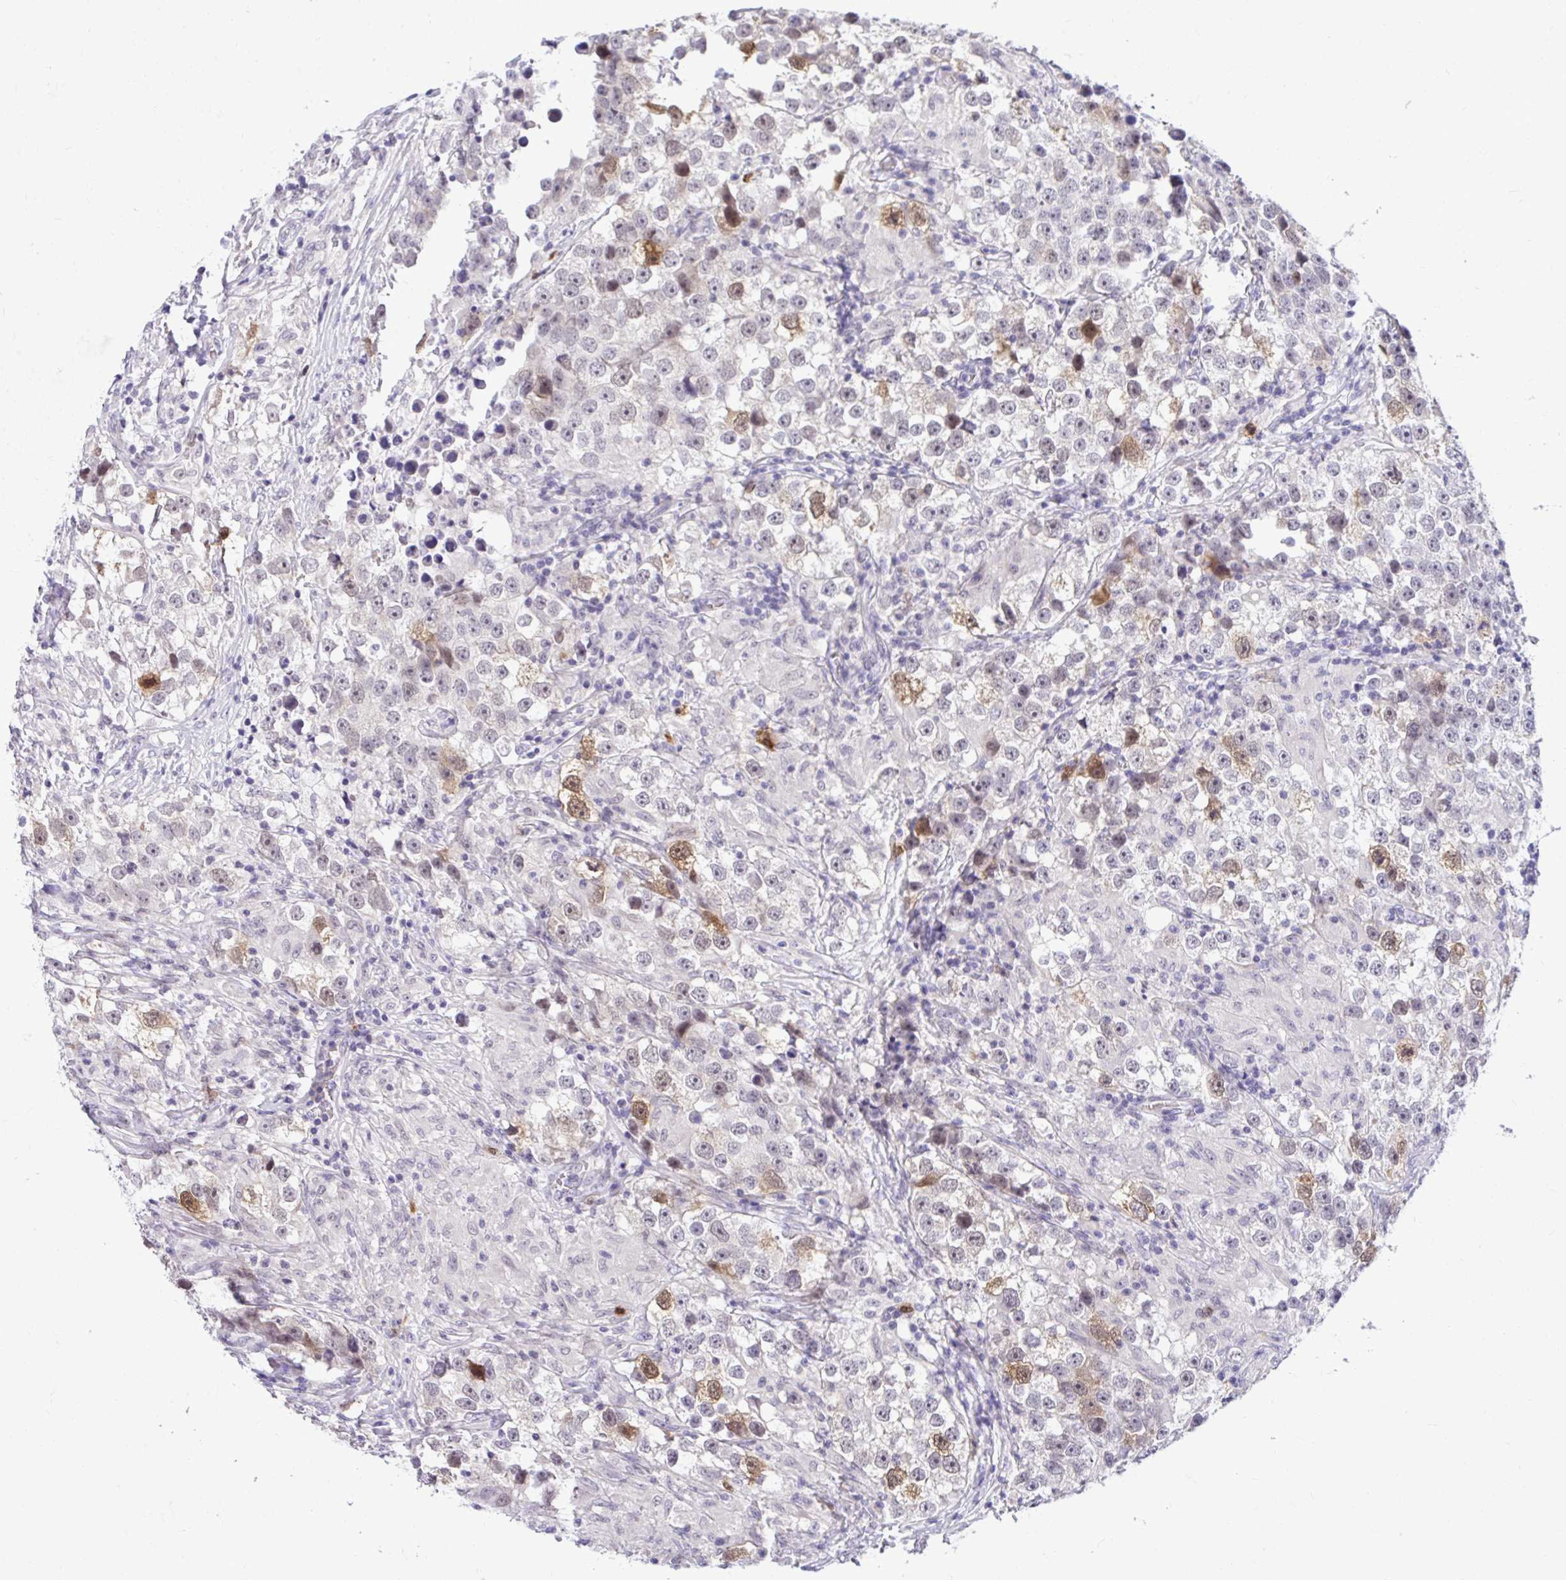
{"staining": {"intensity": "moderate", "quantity": "<25%", "location": "nuclear"}, "tissue": "testis cancer", "cell_type": "Tumor cells", "image_type": "cancer", "snomed": [{"axis": "morphology", "description": "Seminoma, NOS"}, {"axis": "topography", "description": "Testis"}], "caption": "This photomicrograph exhibits IHC staining of seminoma (testis), with low moderate nuclear positivity in approximately <25% of tumor cells.", "gene": "CDC20", "patient": {"sex": "male", "age": 46}}